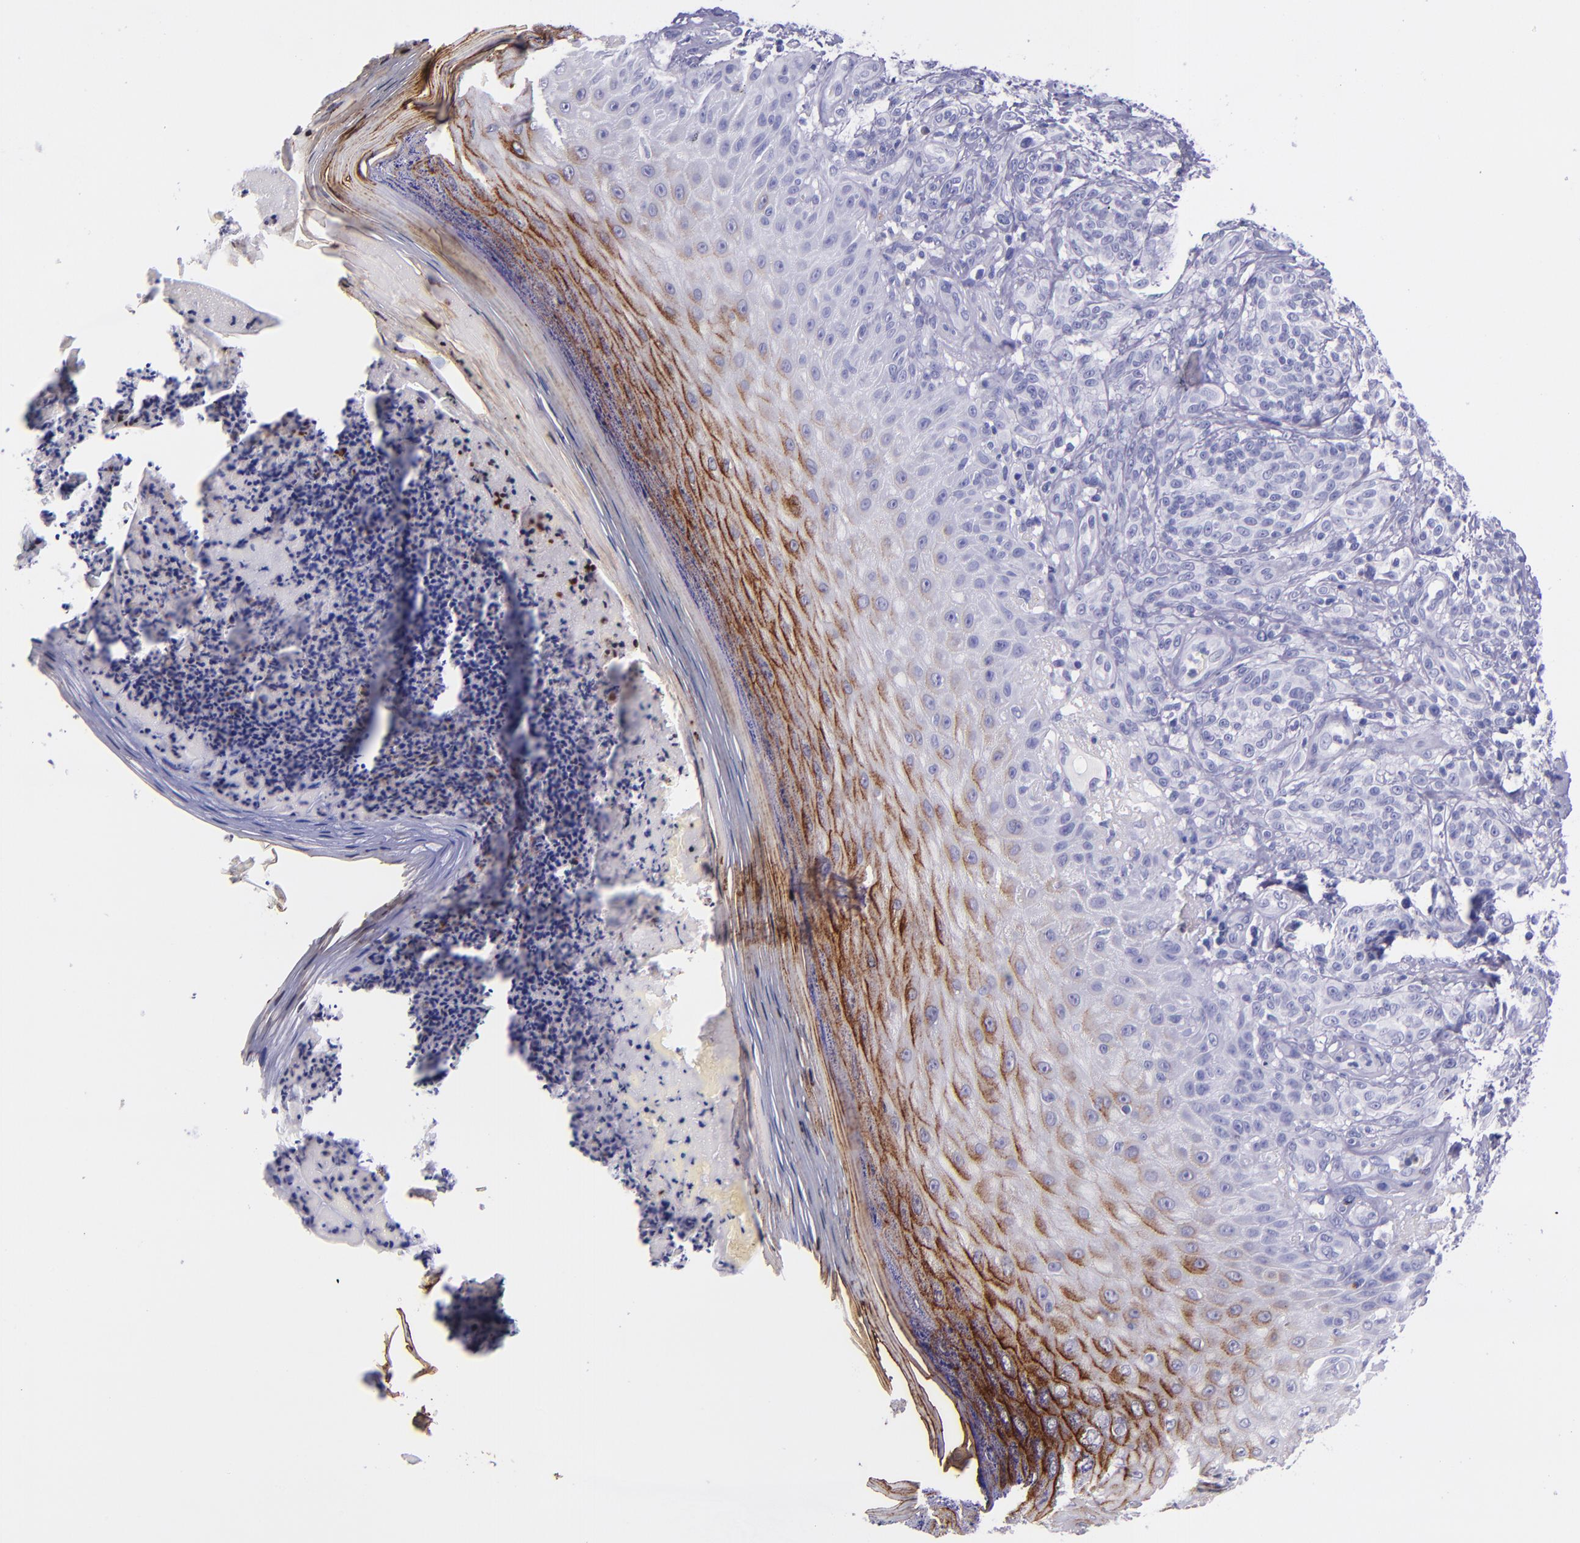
{"staining": {"intensity": "negative", "quantity": "none", "location": "none"}, "tissue": "melanoma", "cell_type": "Tumor cells", "image_type": "cancer", "snomed": [{"axis": "morphology", "description": "Malignant melanoma, NOS"}, {"axis": "topography", "description": "Skin"}], "caption": "A high-resolution image shows IHC staining of malignant melanoma, which displays no significant positivity in tumor cells.", "gene": "SLPI", "patient": {"sex": "male", "age": 57}}